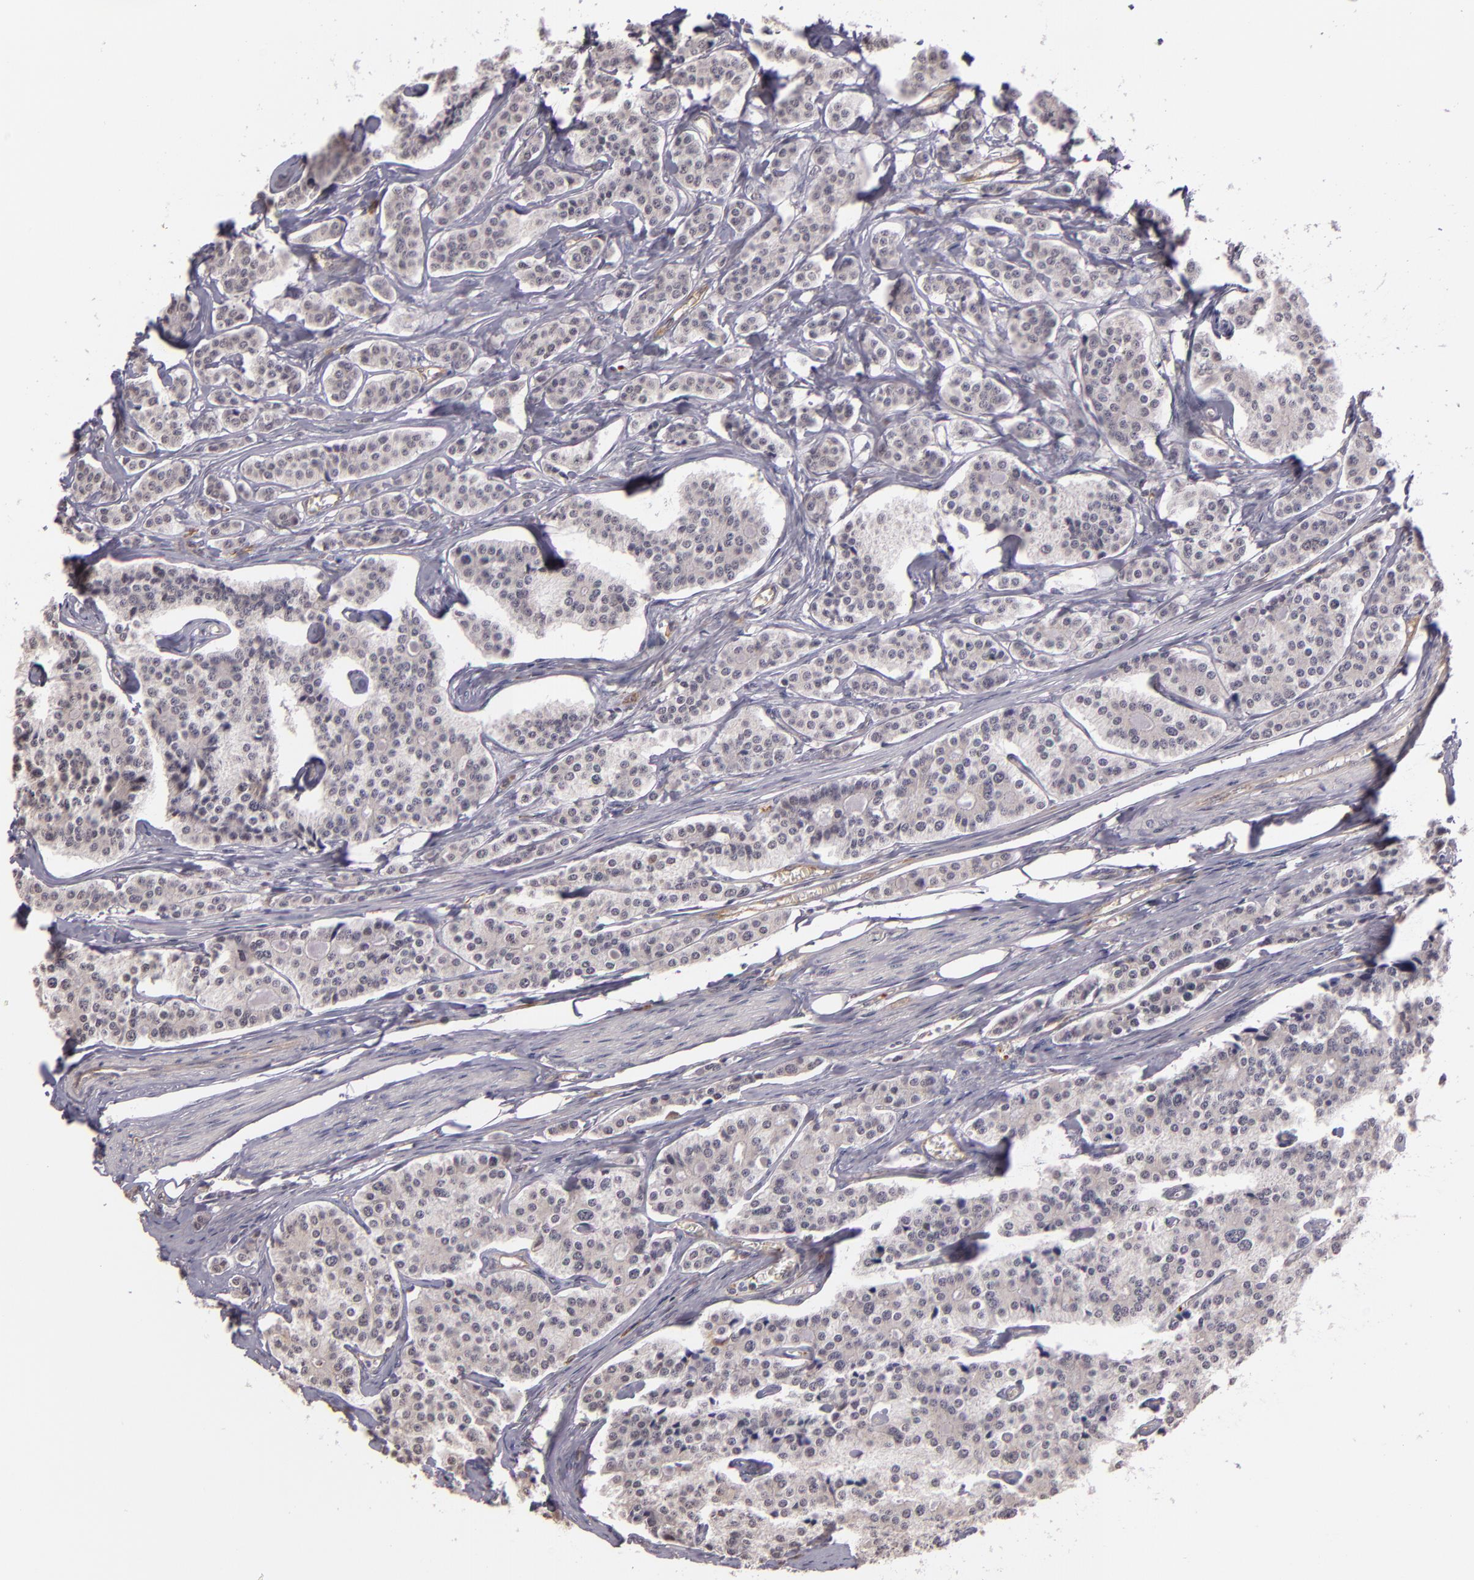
{"staining": {"intensity": "negative", "quantity": "none", "location": "none"}, "tissue": "carcinoid", "cell_type": "Tumor cells", "image_type": "cancer", "snomed": [{"axis": "morphology", "description": "Carcinoid, malignant, NOS"}, {"axis": "topography", "description": "Small intestine"}], "caption": "The image demonstrates no significant positivity in tumor cells of carcinoid.", "gene": "SYTL4", "patient": {"sex": "male", "age": 63}}